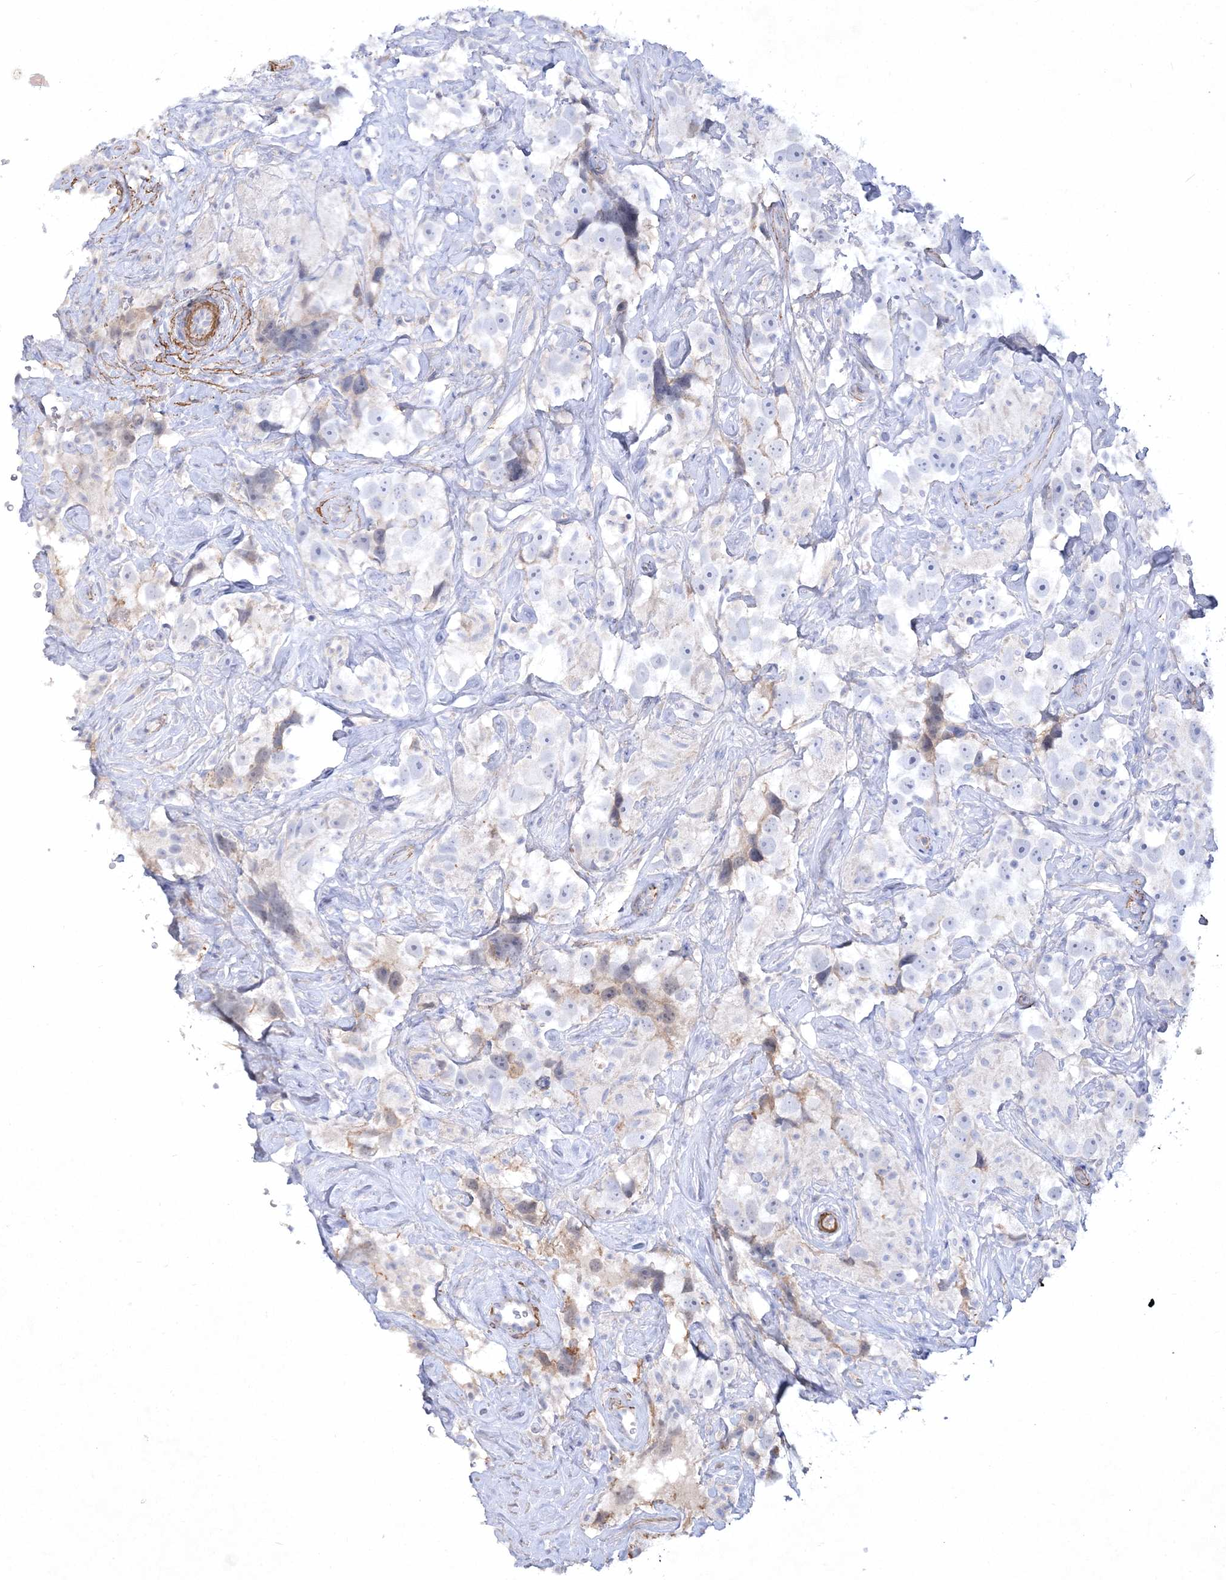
{"staining": {"intensity": "negative", "quantity": "none", "location": "none"}, "tissue": "testis cancer", "cell_type": "Tumor cells", "image_type": "cancer", "snomed": [{"axis": "morphology", "description": "Seminoma, NOS"}, {"axis": "topography", "description": "Testis"}], "caption": "This is a histopathology image of immunohistochemistry (IHC) staining of testis cancer, which shows no staining in tumor cells. (DAB immunohistochemistry (IHC), high magnification).", "gene": "RTN2", "patient": {"sex": "male", "age": 49}}